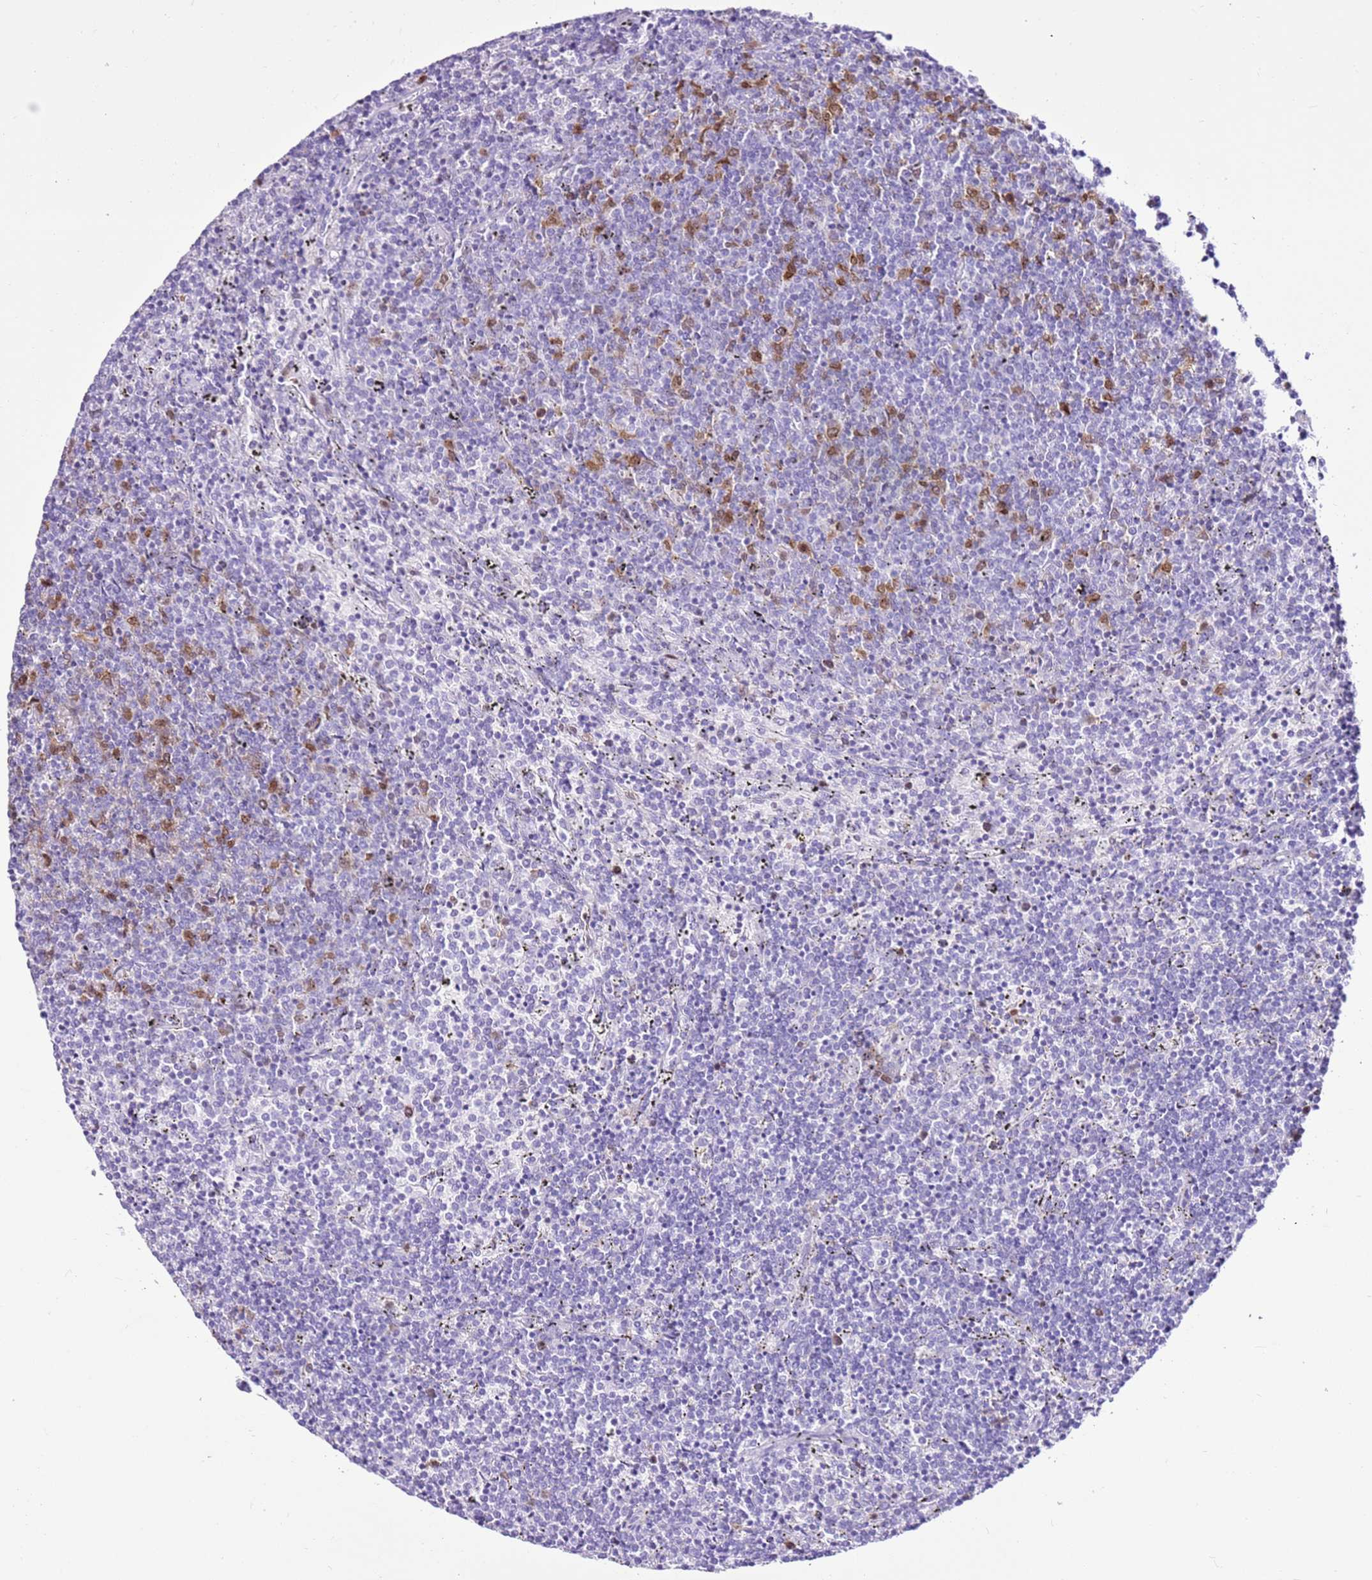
{"staining": {"intensity": "moderate", "quantity": "<25%", "location": "cytoplasmic/membranous"}, "tissue": "lymphoma", "cell_type": "Tumor cells", "image_type": "cancer", "snomed": [{"axis": "morphology", "description": "Malignant lymphoma, non-Hodgkin's type, Low grade"}, {"axis": "topography", "description": "Spleen"}], "caption": "High-power microscopy captured an immunohistochemistry histopathology image of lymphoma, revealing moderate cytoplasmic/membranous positivity in about <25% of tumor cells.", "gene": "SPC25", "patient": {"sex": "female", "age": 50}}